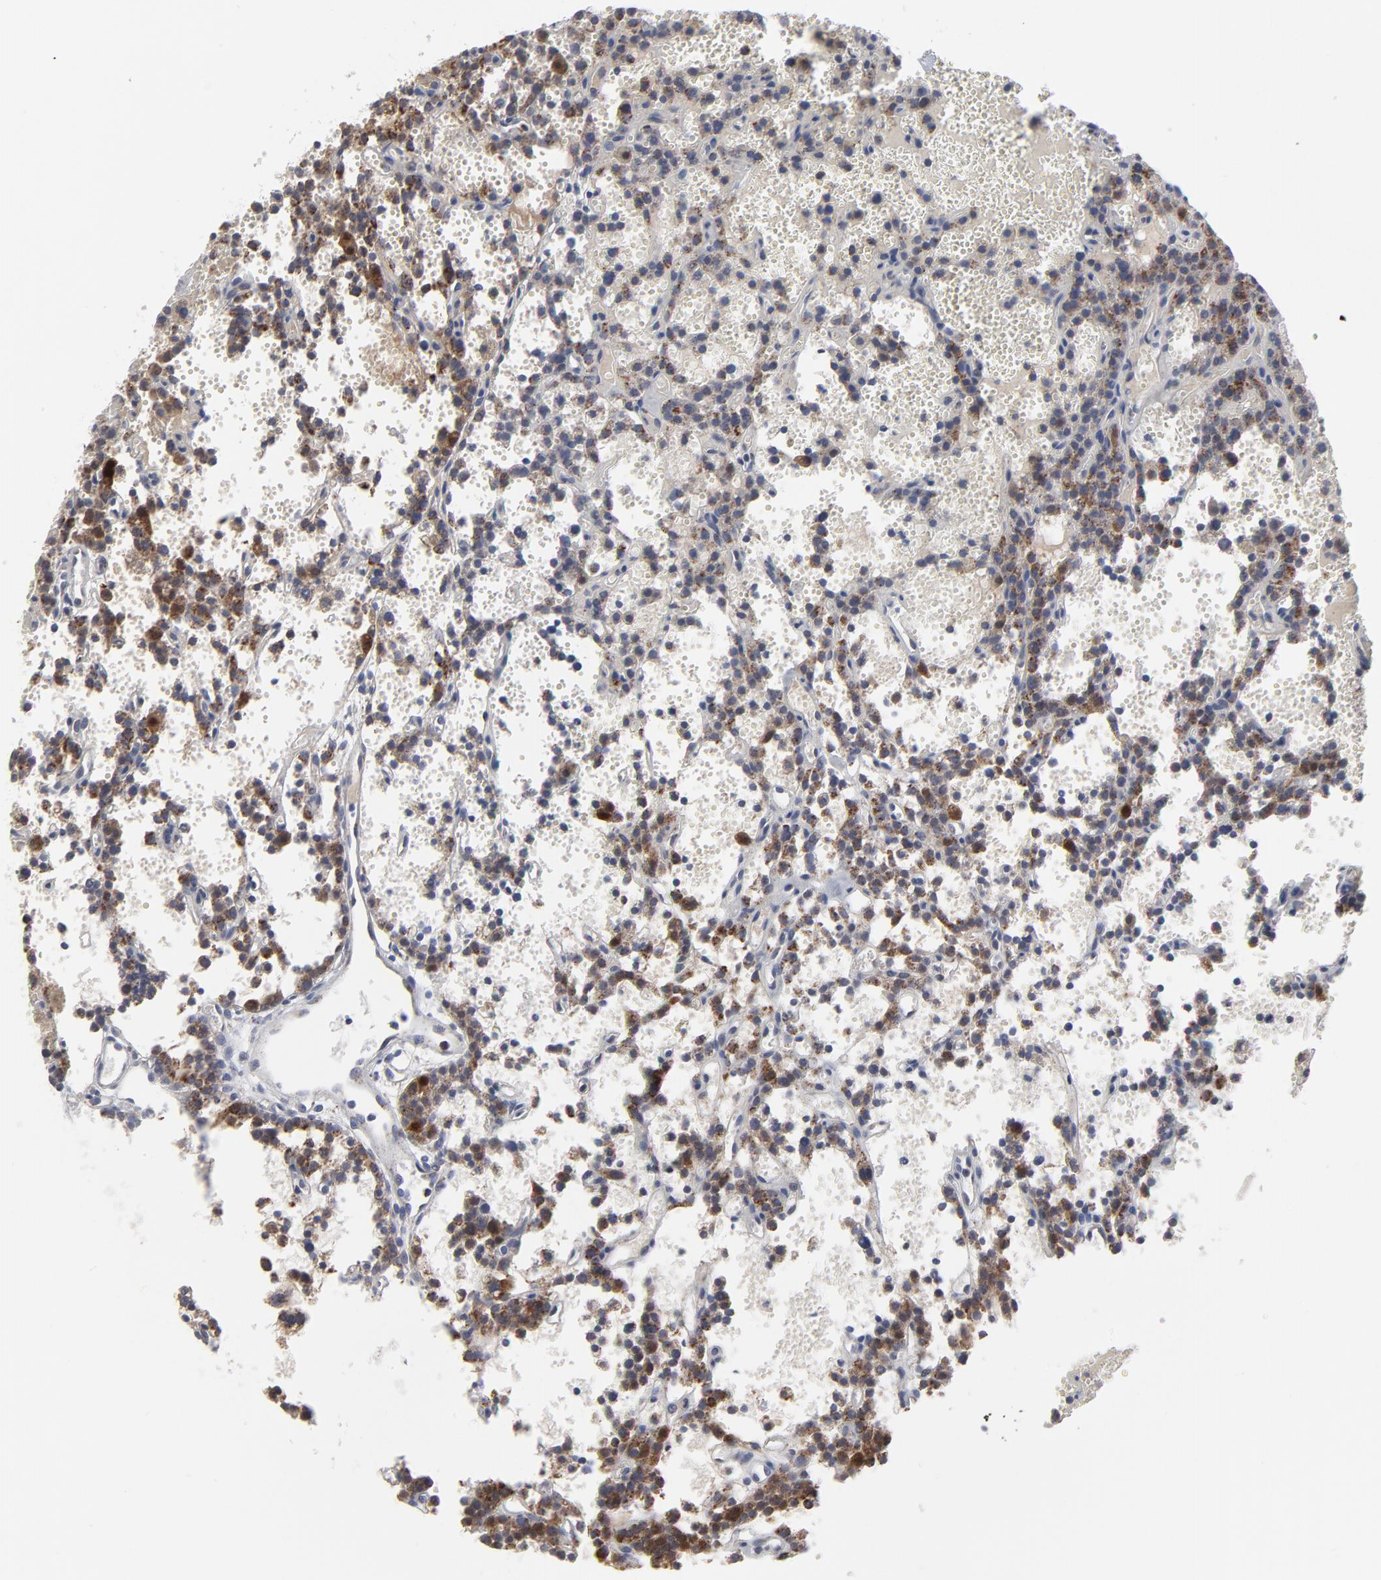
{"staining": {"intensity": "moderate", "quantity": "25%-75%", "location": "cytoplasmic/membranous"}, "tissue": "parathyroid gland", "cell_type": "Glandular cells", "image_type": "normal", "snomed": [{"axis": "morphology", "description": "Normal tissue, NOS"}, {"axis": "topography", "description": "Parathyroid gland"}], "caption": "Human parathyroid gland stained with a brown dye demonstrates moderate cytoplasmic/membranous positive positivity in approximately 25%-75% of glandular cells.", "gene": "TXNRD2", "patient": {"sex": "male", "age": 25}}